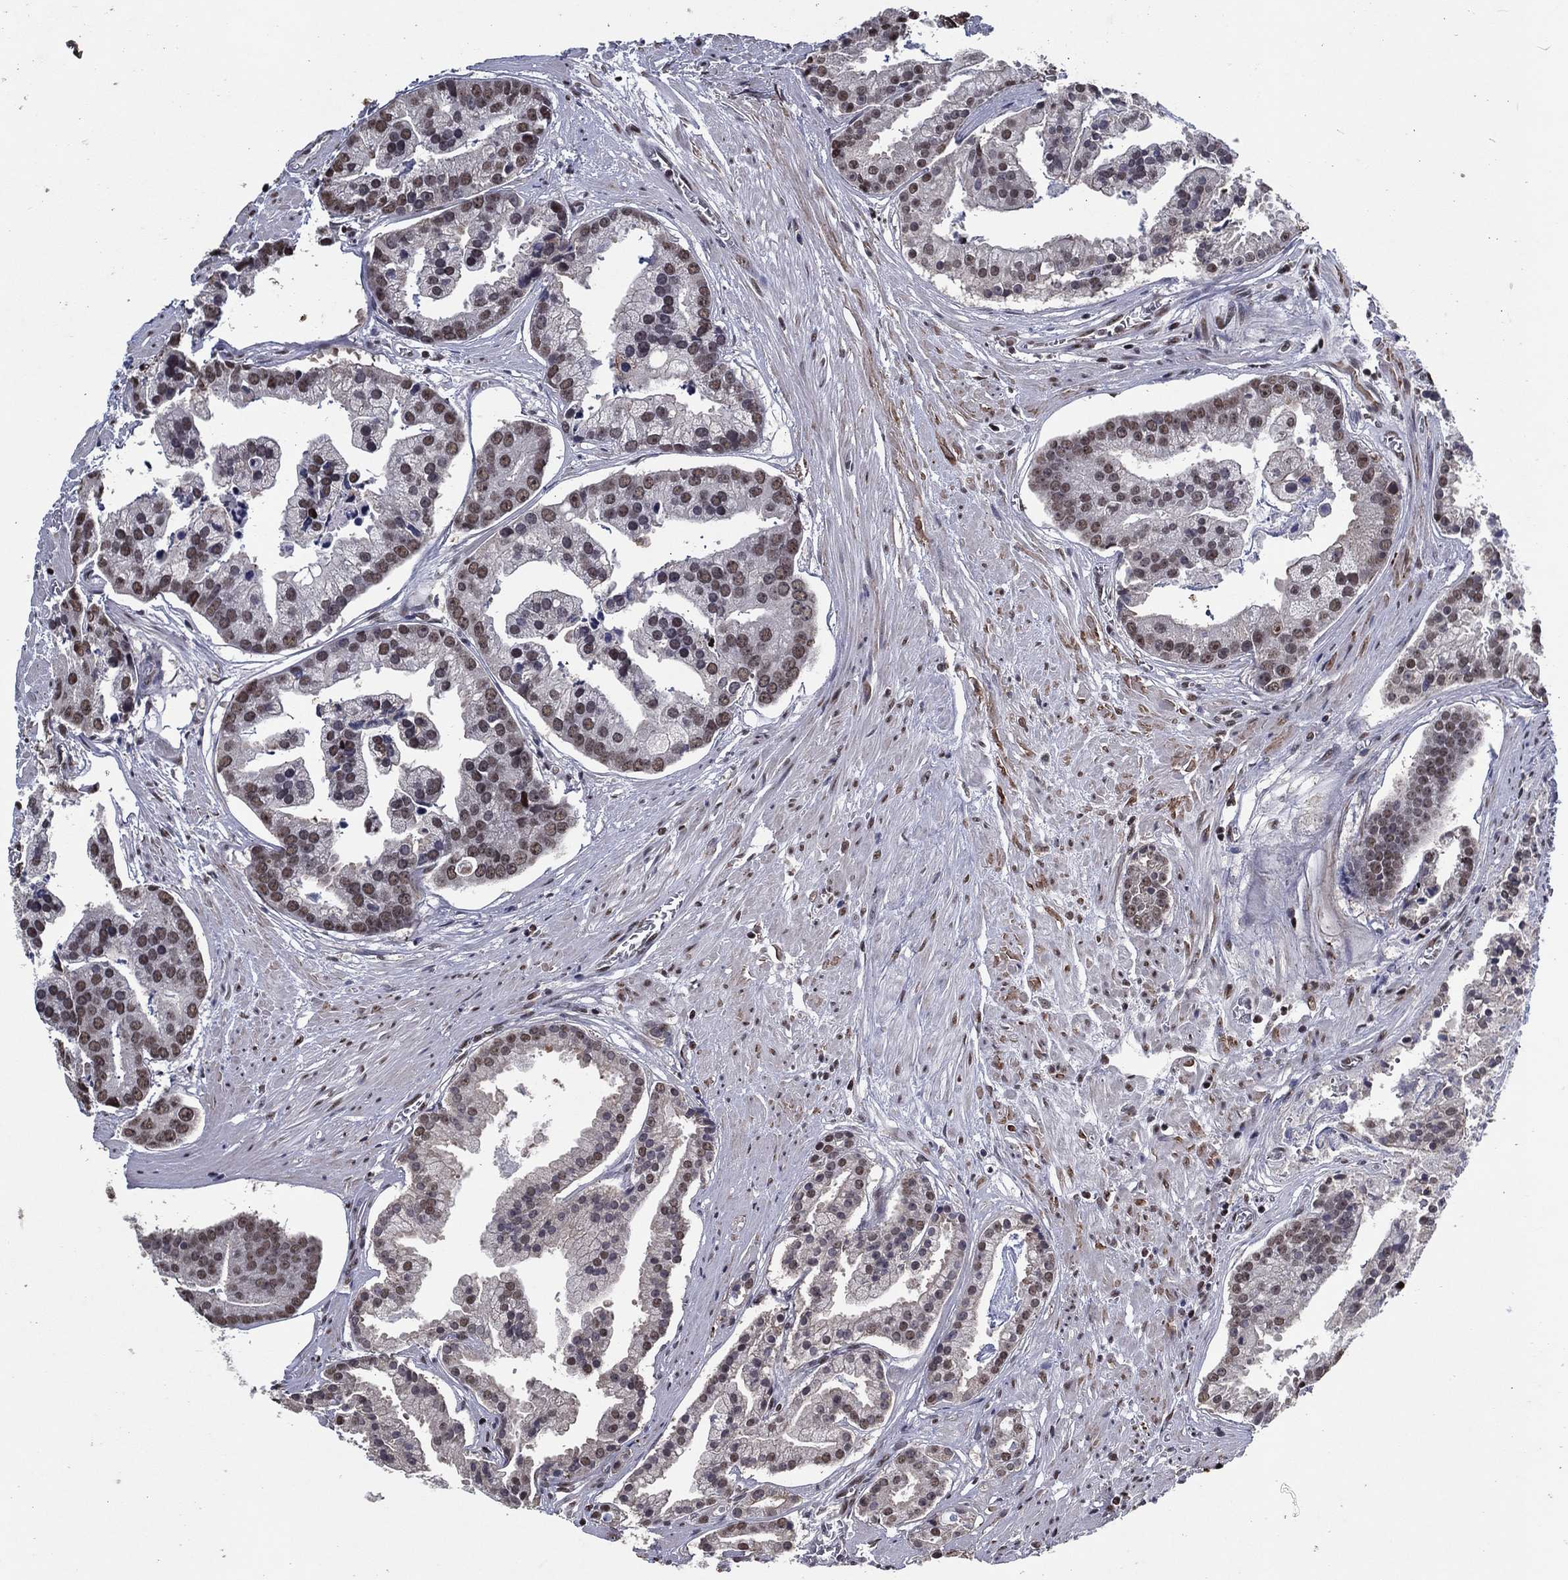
{"staining": {"intensity": "weak", "quantity": "<25%", "location": "nuclear"}, "tissue": "prostate cancer", "cell_type": "Tumor cells", "image_type": "cancer", "snomed": [{"axis": "morphology", "description": "Adenocarcinoma, NOS"}, {"axis": "topography", "description": "Prostate and seminal vesicle, NOS"}, {"axis": "topography", "description": "Prostate"}], "caption": "High power microscopy micrograph of an immunohistochemistry (IHC) micrograph of prostate adenocarcinoma, revealing no significant expression in tumor cells.", "gene": "ZBTB42", "patient": {"sex": "male", "age": 44}}